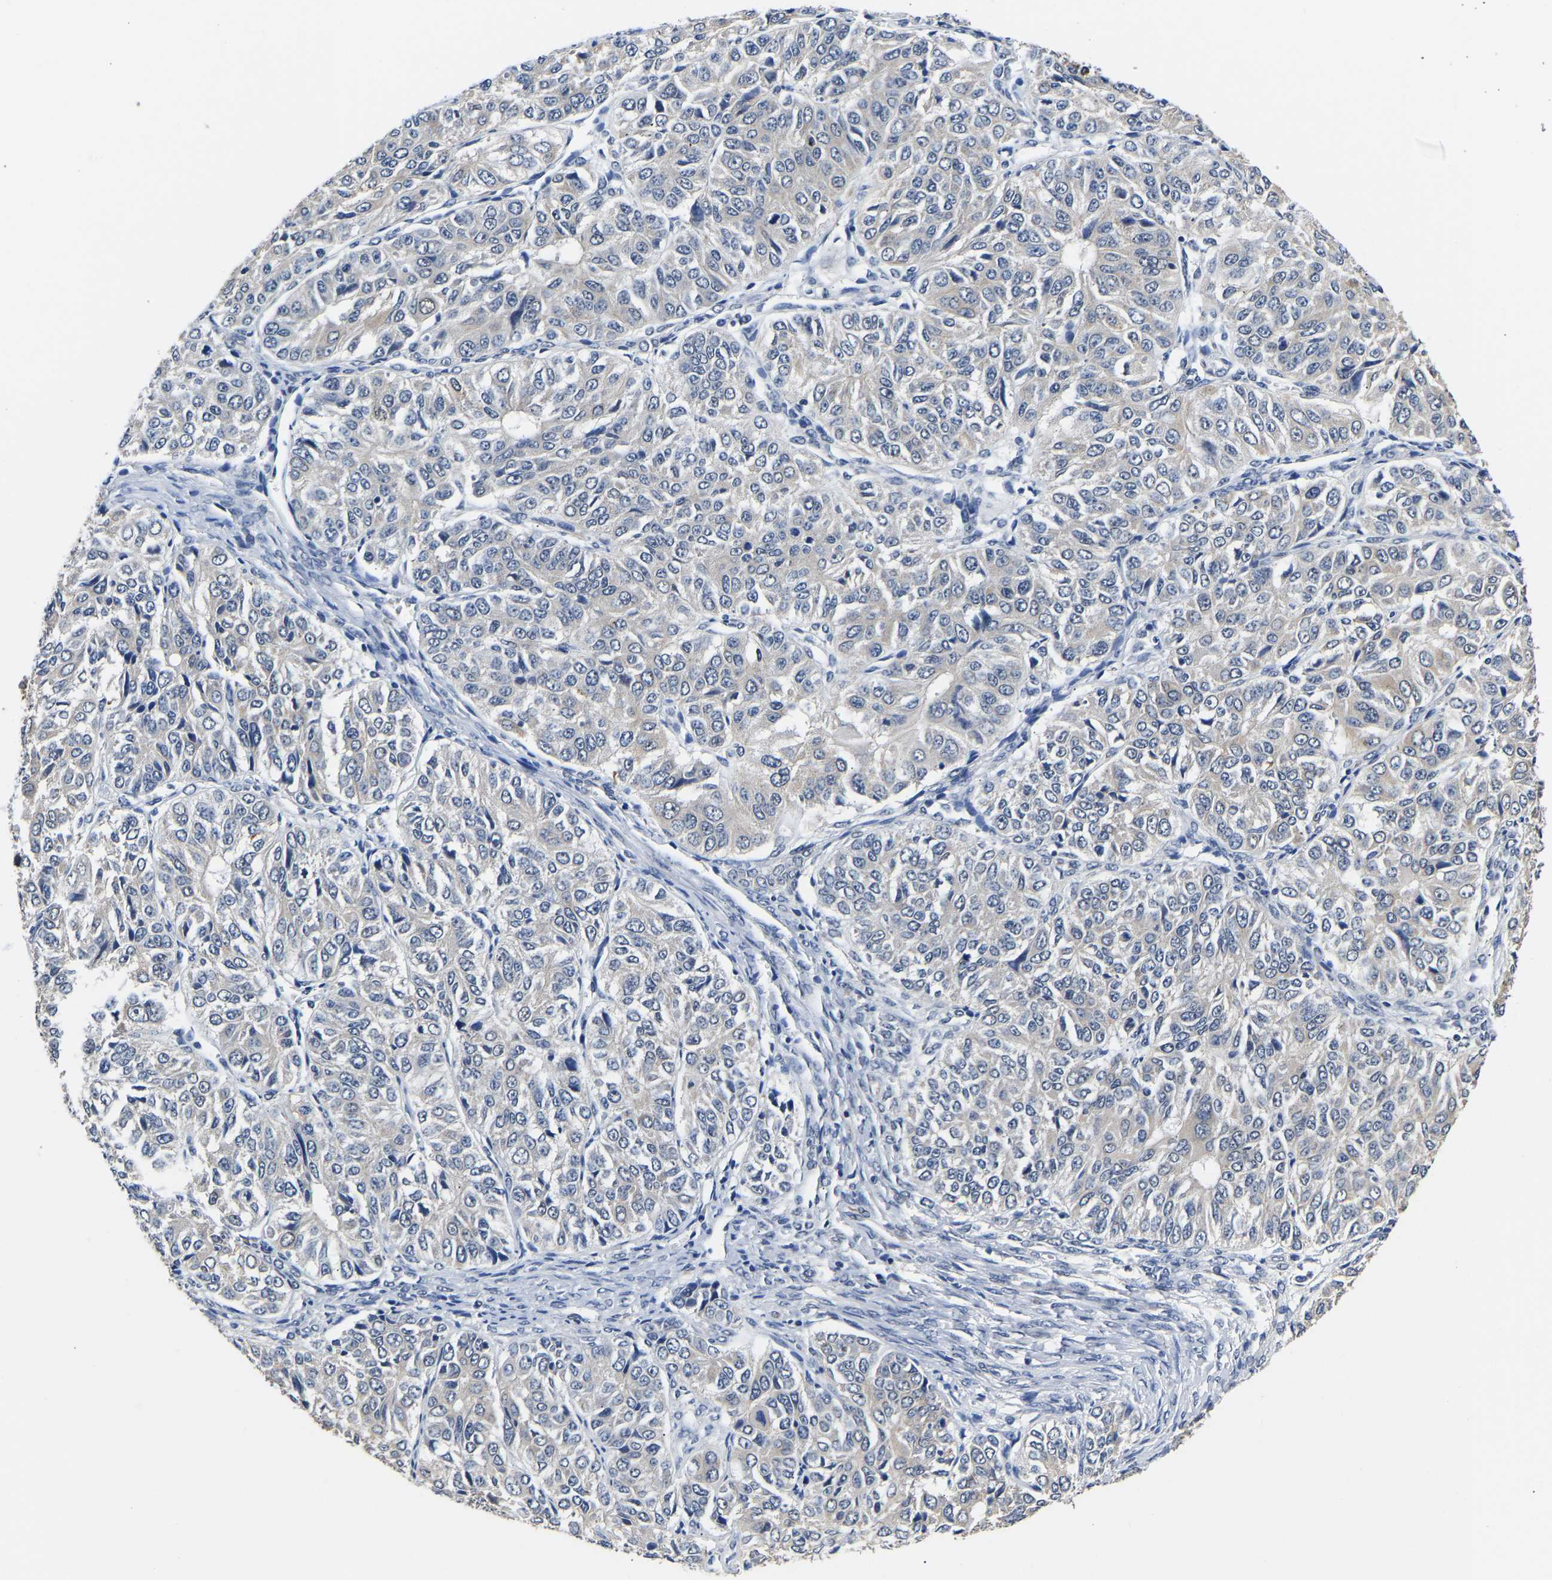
{"staining": {"intensity": "negative", "quantity": "none", "location": "none"}, "tissue": "ovarian cancer", "cell_type": "Tumor cells", "image_type": "cancer", "snomed": [{"axis": "morphology", "description": "Carcinoma, endometroid"}, {"axis": "topography", "description": "Ovary"}], "caption": "Human endometroid carcinoma (ovarian) stained for a protein using immunohistochemistry (IHC) exhibits no expression in tumor cells.", "gene": "METTL16", "patient": {"sex": "female", "age": 51}}